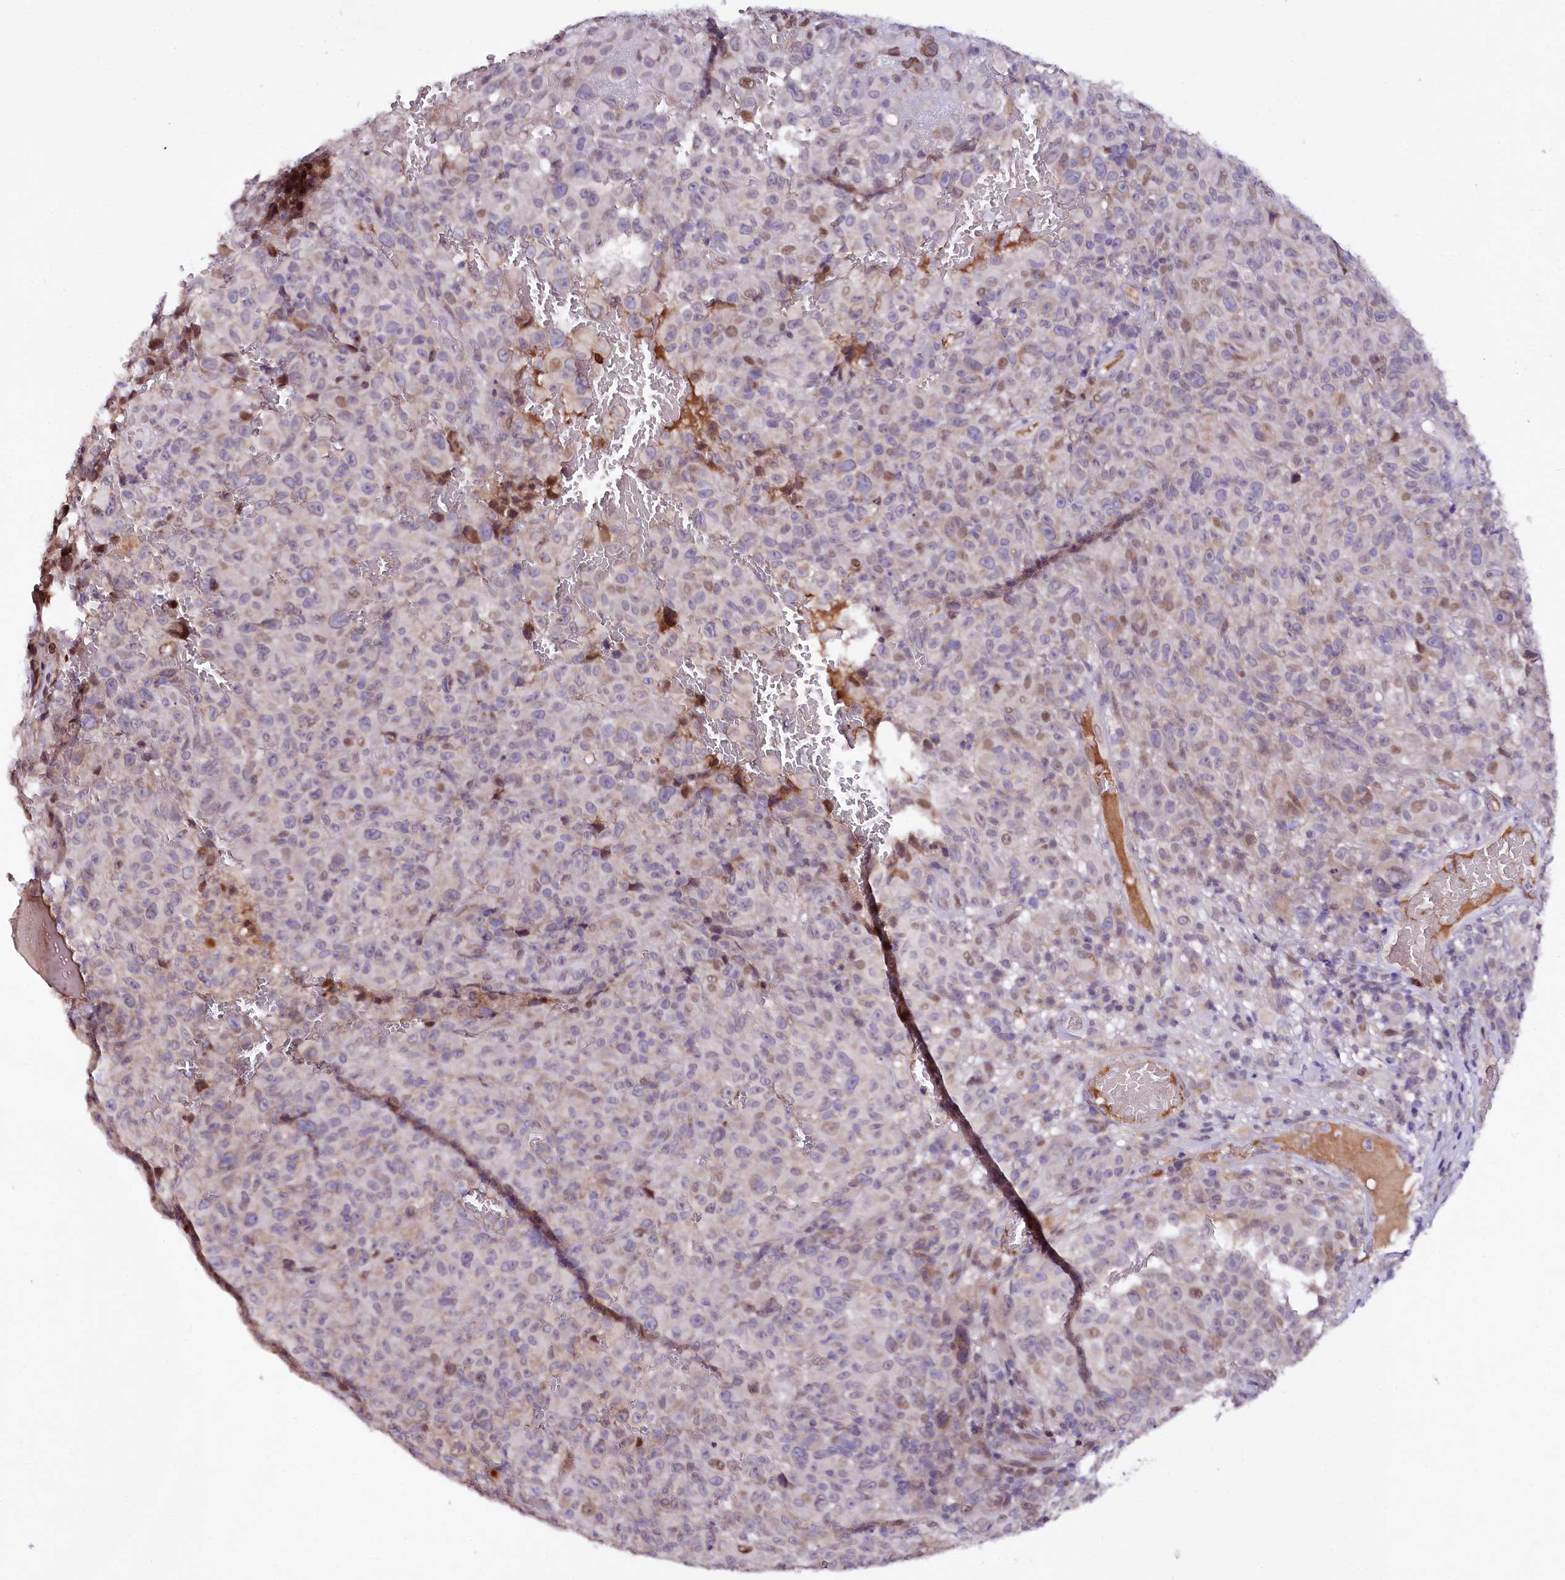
{"staining": {"intensity": "moderate", "quantity": "<25%", "location": "nuclear"}, "tissue": "melanoma", "cell_type": "Tumor cells", "image_type": "cancer", "snomed": [{"axis": "morphology", "description": "Malignant melanoma, NOS"}, {"axis": "topography", "description": "Skin"}], "caption": "Immunohistochemistry staining of malignant melanoma, which displays low levels of moderate nuclear staining in approximately <25% of tumor cells indicating moderate nuclear protein positivity. The staining was performed using DAB (brown) for protein detection and nuclei were counterstained in hematoxylin (blue).", "gene": "ZNF226", "patient": {"sex": "female", "age": 82}}